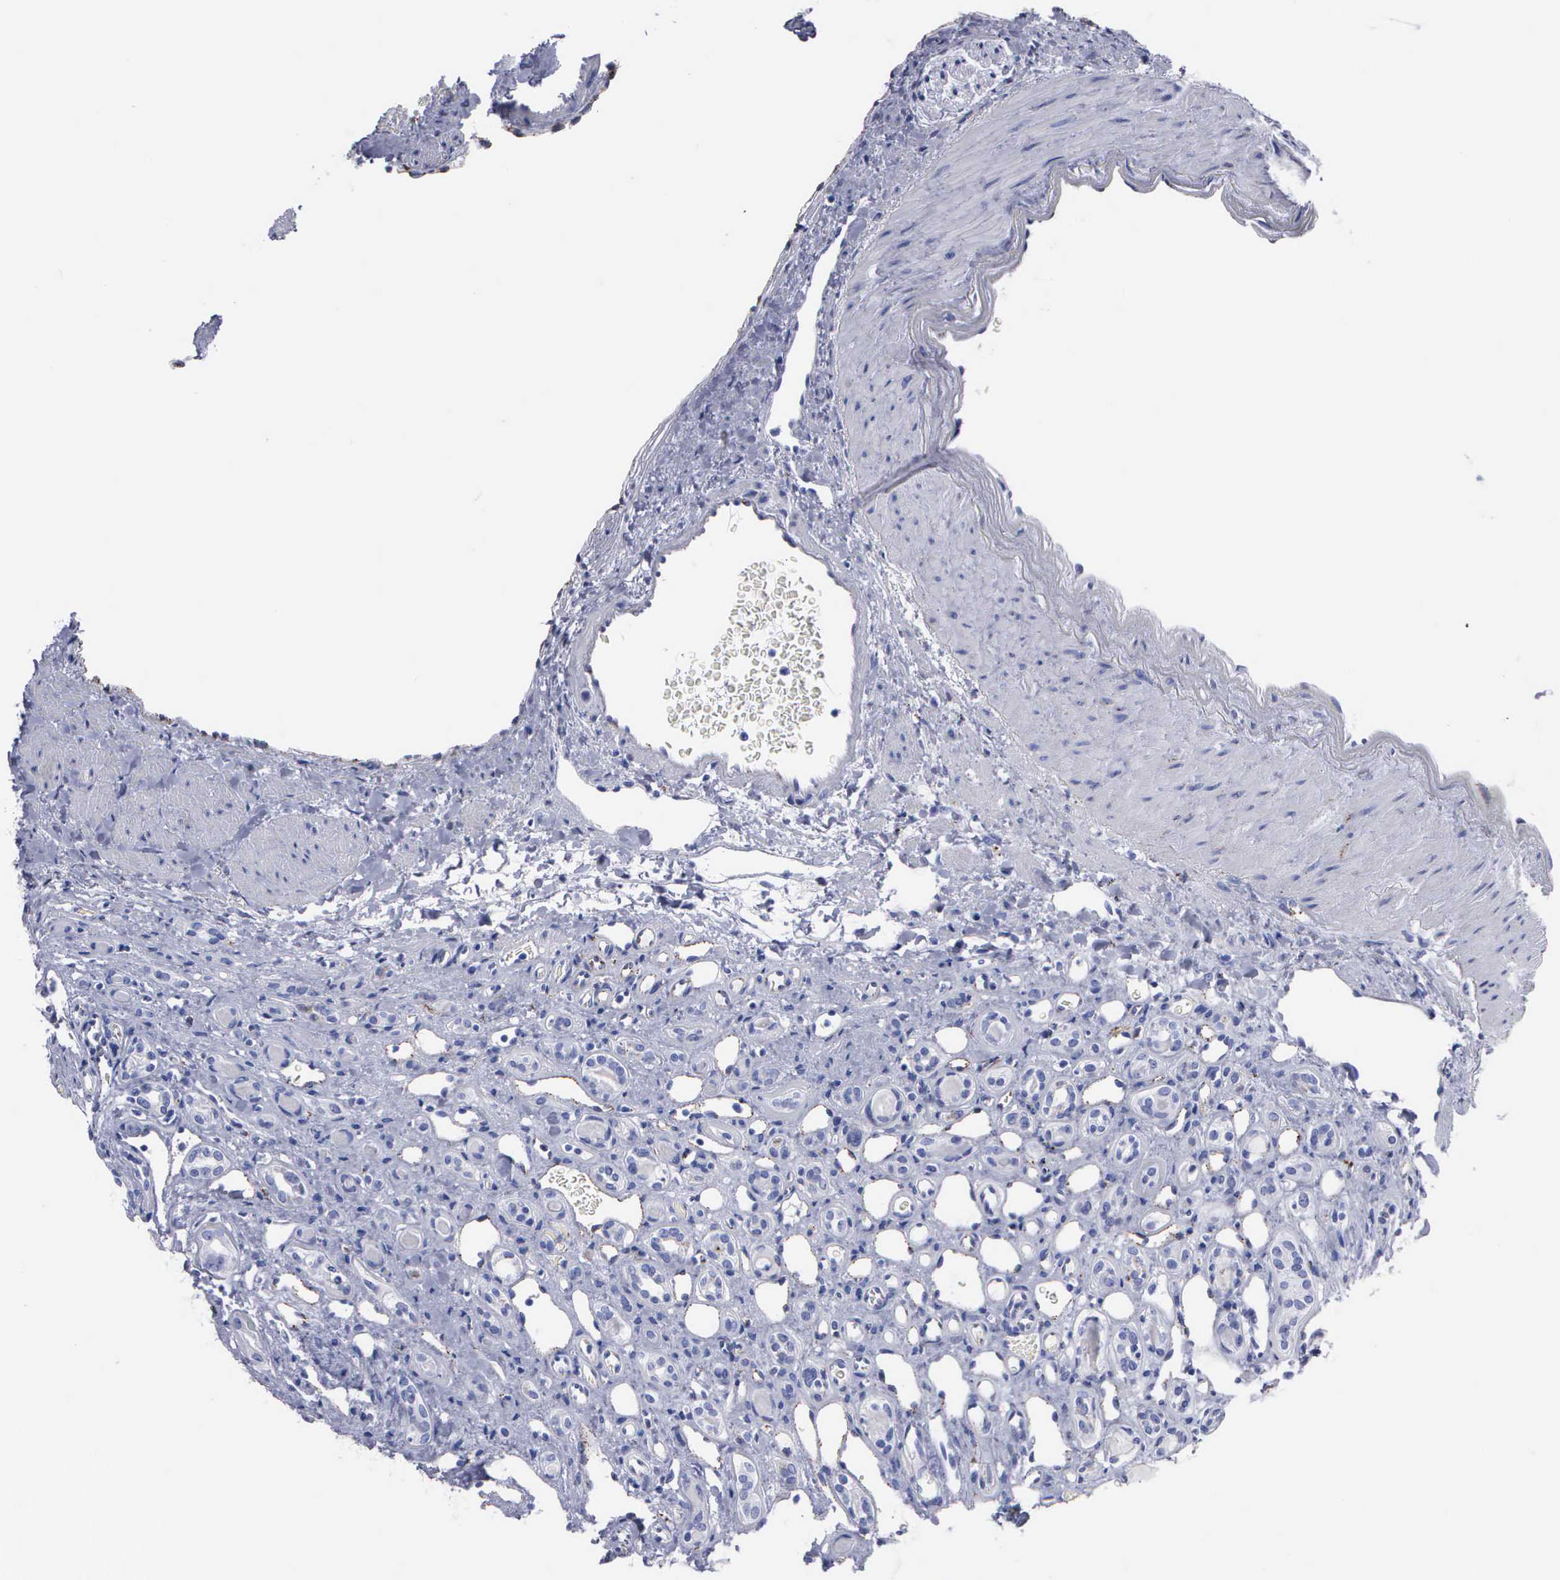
{"staining": {"intensity": "negative", "quantity": "none", "location": "none"}, "tissue": "renal cancer", "cell_type": "Tumor cells", "image_type": "cancer", "snomed": [{"axis": "morphology", "description": "Adenocarcinoma, NOS"}, {"axis": "topography", "description": "Kidney"}], "caption": "DAB (3,3'-diaminobenzidine) immunohistochemical staining of human renal adenocarcinoma reveals no significant expression in tumor cells.", "gene": "CTSL", "patient": {"sex": "female", "age": 60}}